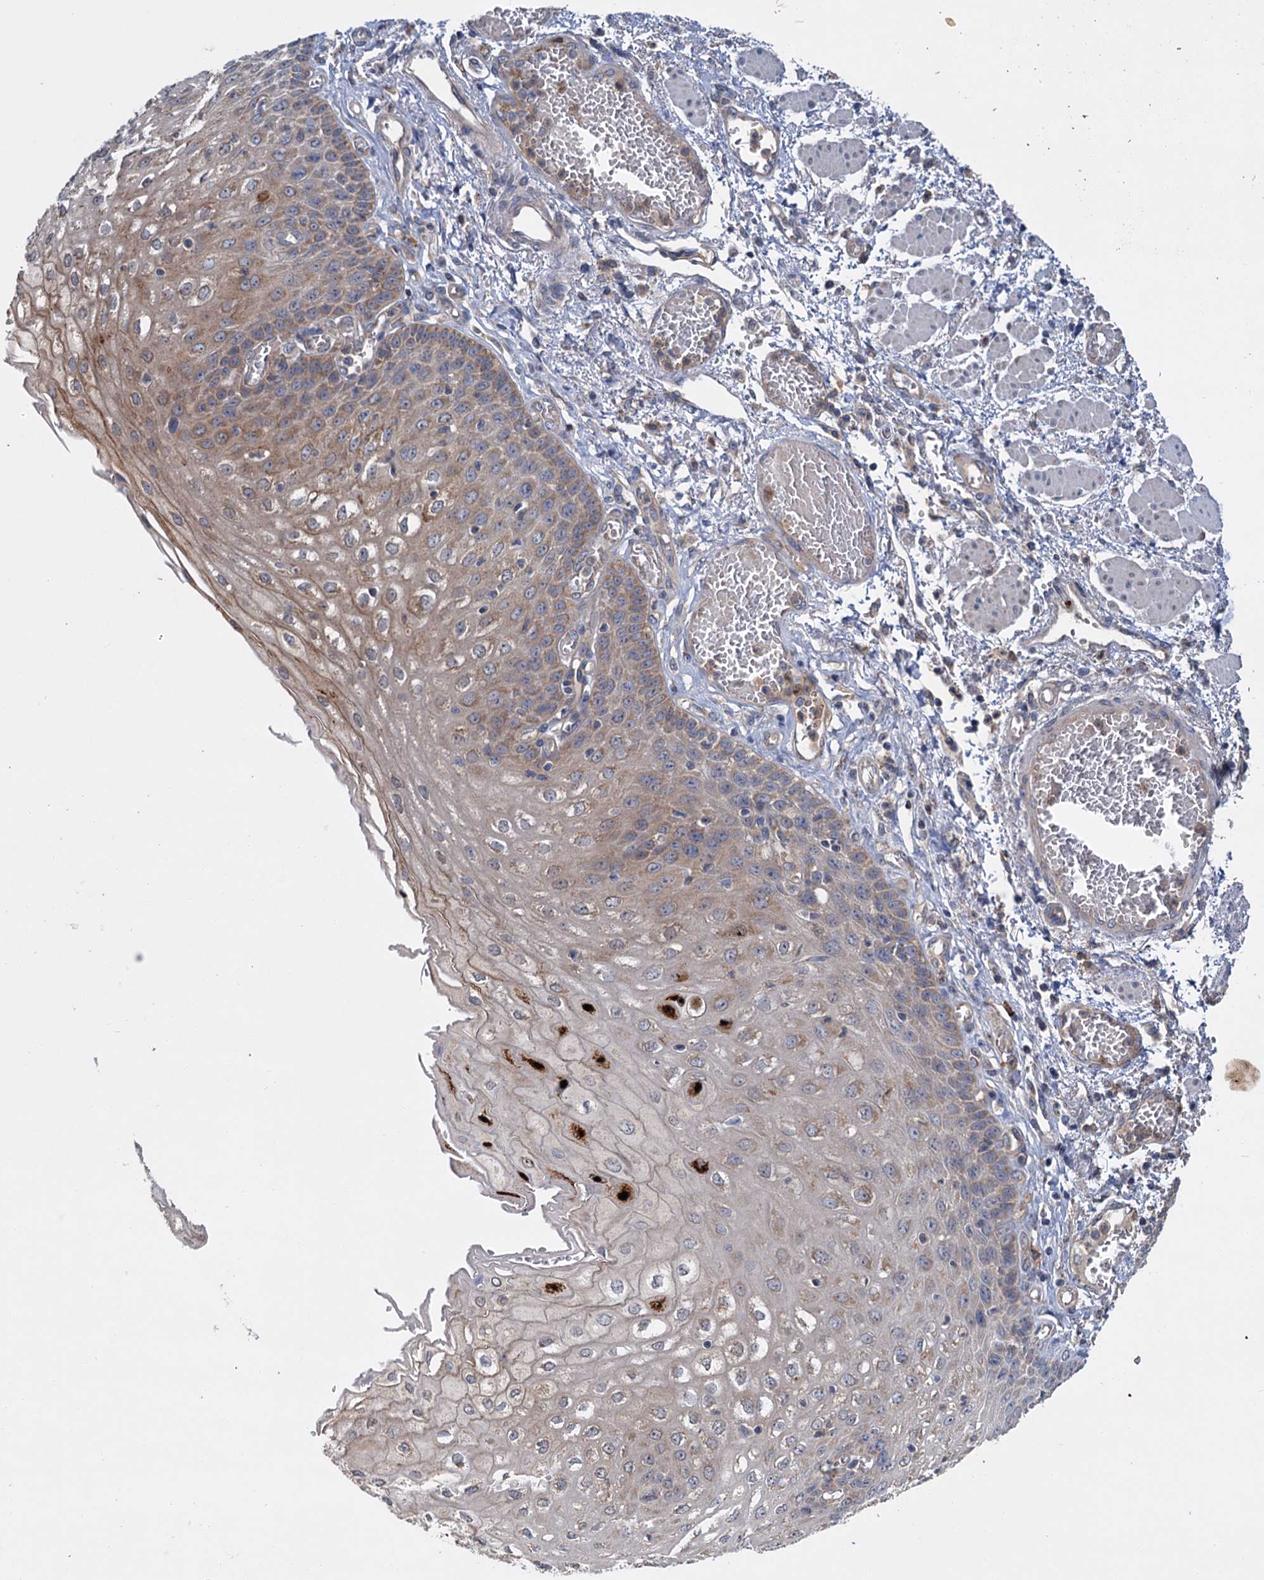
{"staining": {"intensity": "moderate", "quantity": "25%-75%", "location": "cytoplasmic/membranous"}, "tissue": "esophagus", "cell_type": "Squamous epithelial cells", "image_type": "normal", "snomed": [{"axis": "morphology", "description": "Normal tissue, NOS"}, {"axis": "topography", "description": "Esophagus"}], "caption": "This photomicrograph reveals IHC staining of benign human esophagus, with medium moderate cytoplasmic/membranous expression in approximately 25%-75% of squamous epithelial cells.", "gene": "DYNC2H1", "patient": {"sex": "male", "age": 81}}